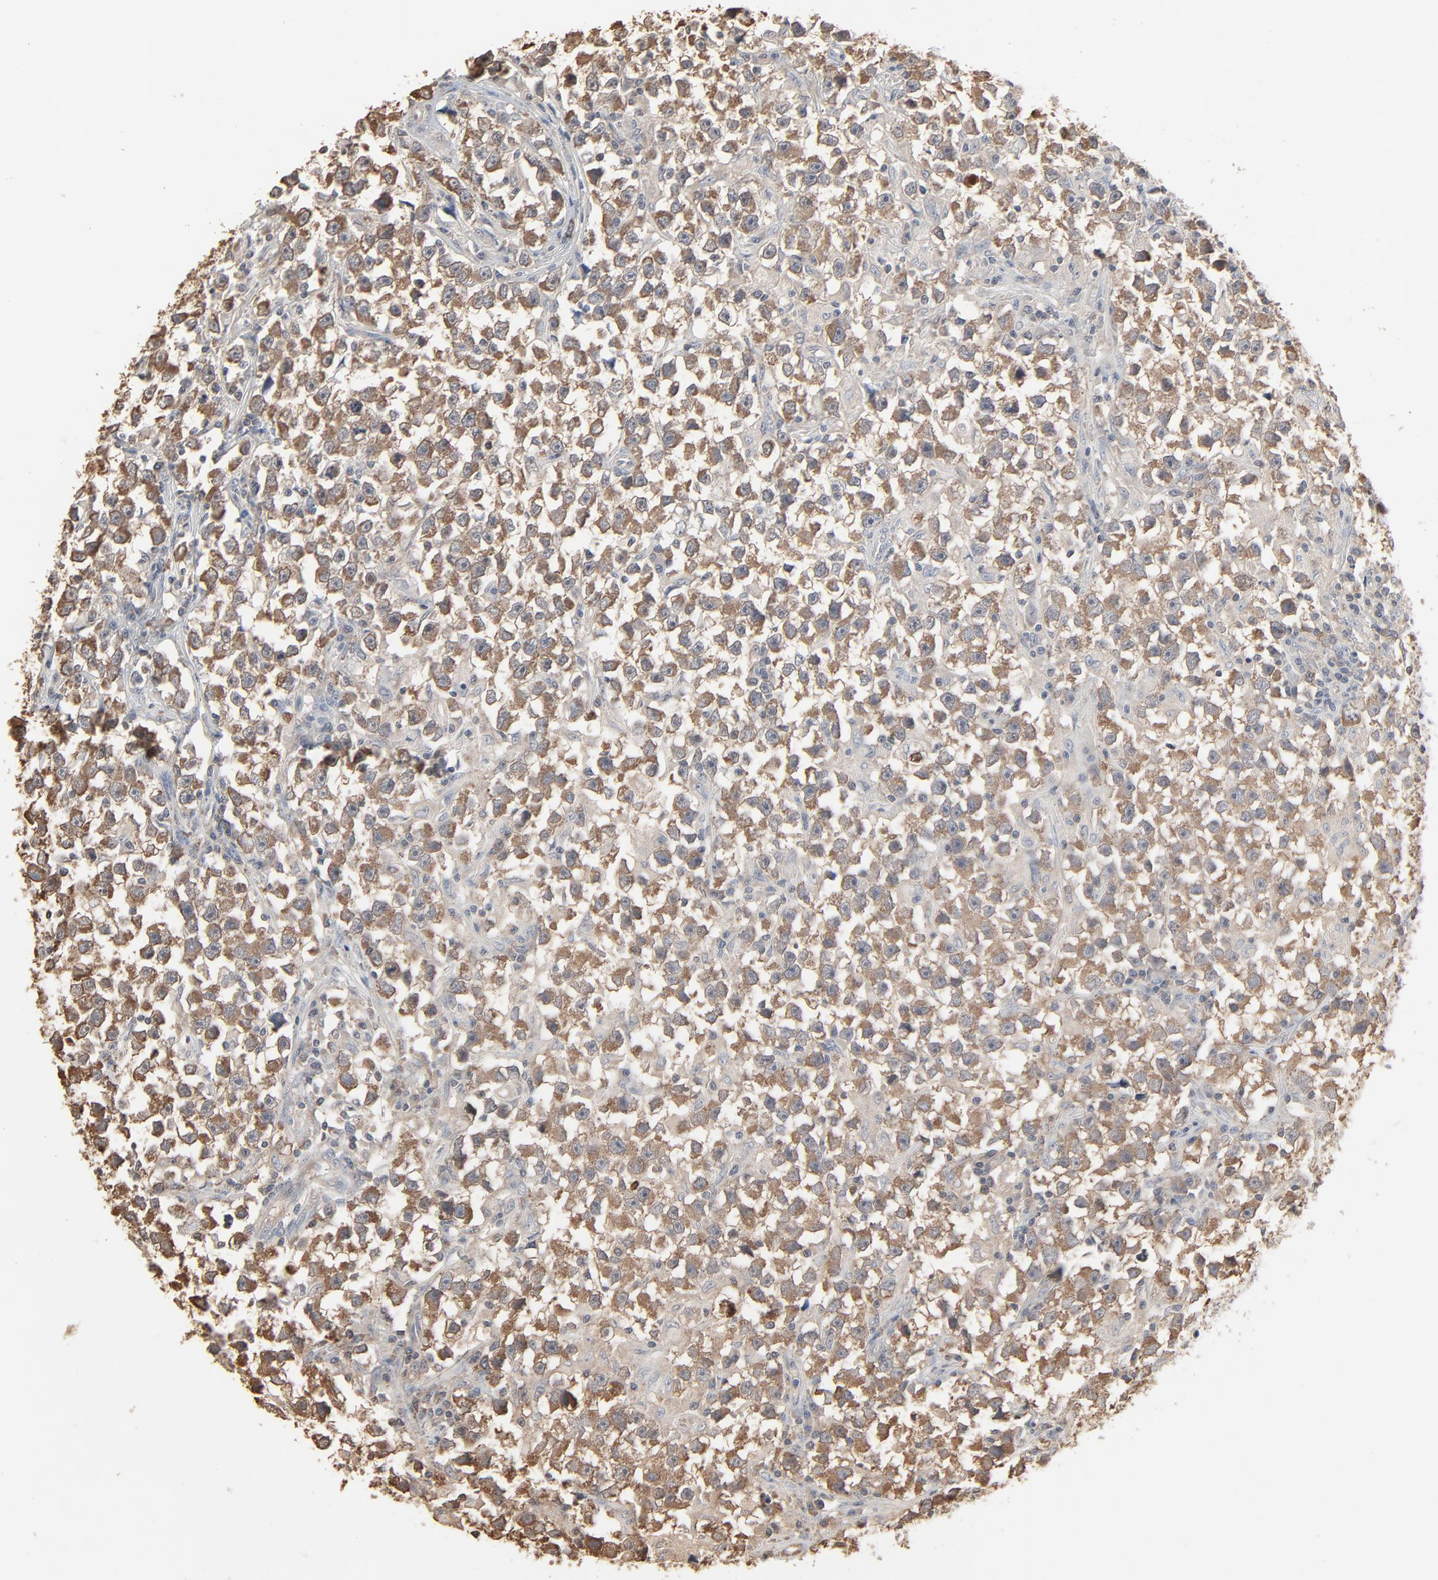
{"staining": {"intensity": "moderate", "quantity": ">75%", "location": "cytoplasmic/membranous"}, "tissue": "testis cancer", "cell_type": "Tumor cells", "image_type": "cancer", "snomed": [{"axis": "morphology", "description": "Seminoma, NOS"}, {"axis": "topography", "description": "Testis"}], "caption": "A micrograph showing moderate cytoplasmic/membranous staining in about >75% of tumor cells in seminoma (testis), as visualized by brown immunohistochemical staining.", "gene": "CCT5", "patient": {"sex": "male", "age": 33}}